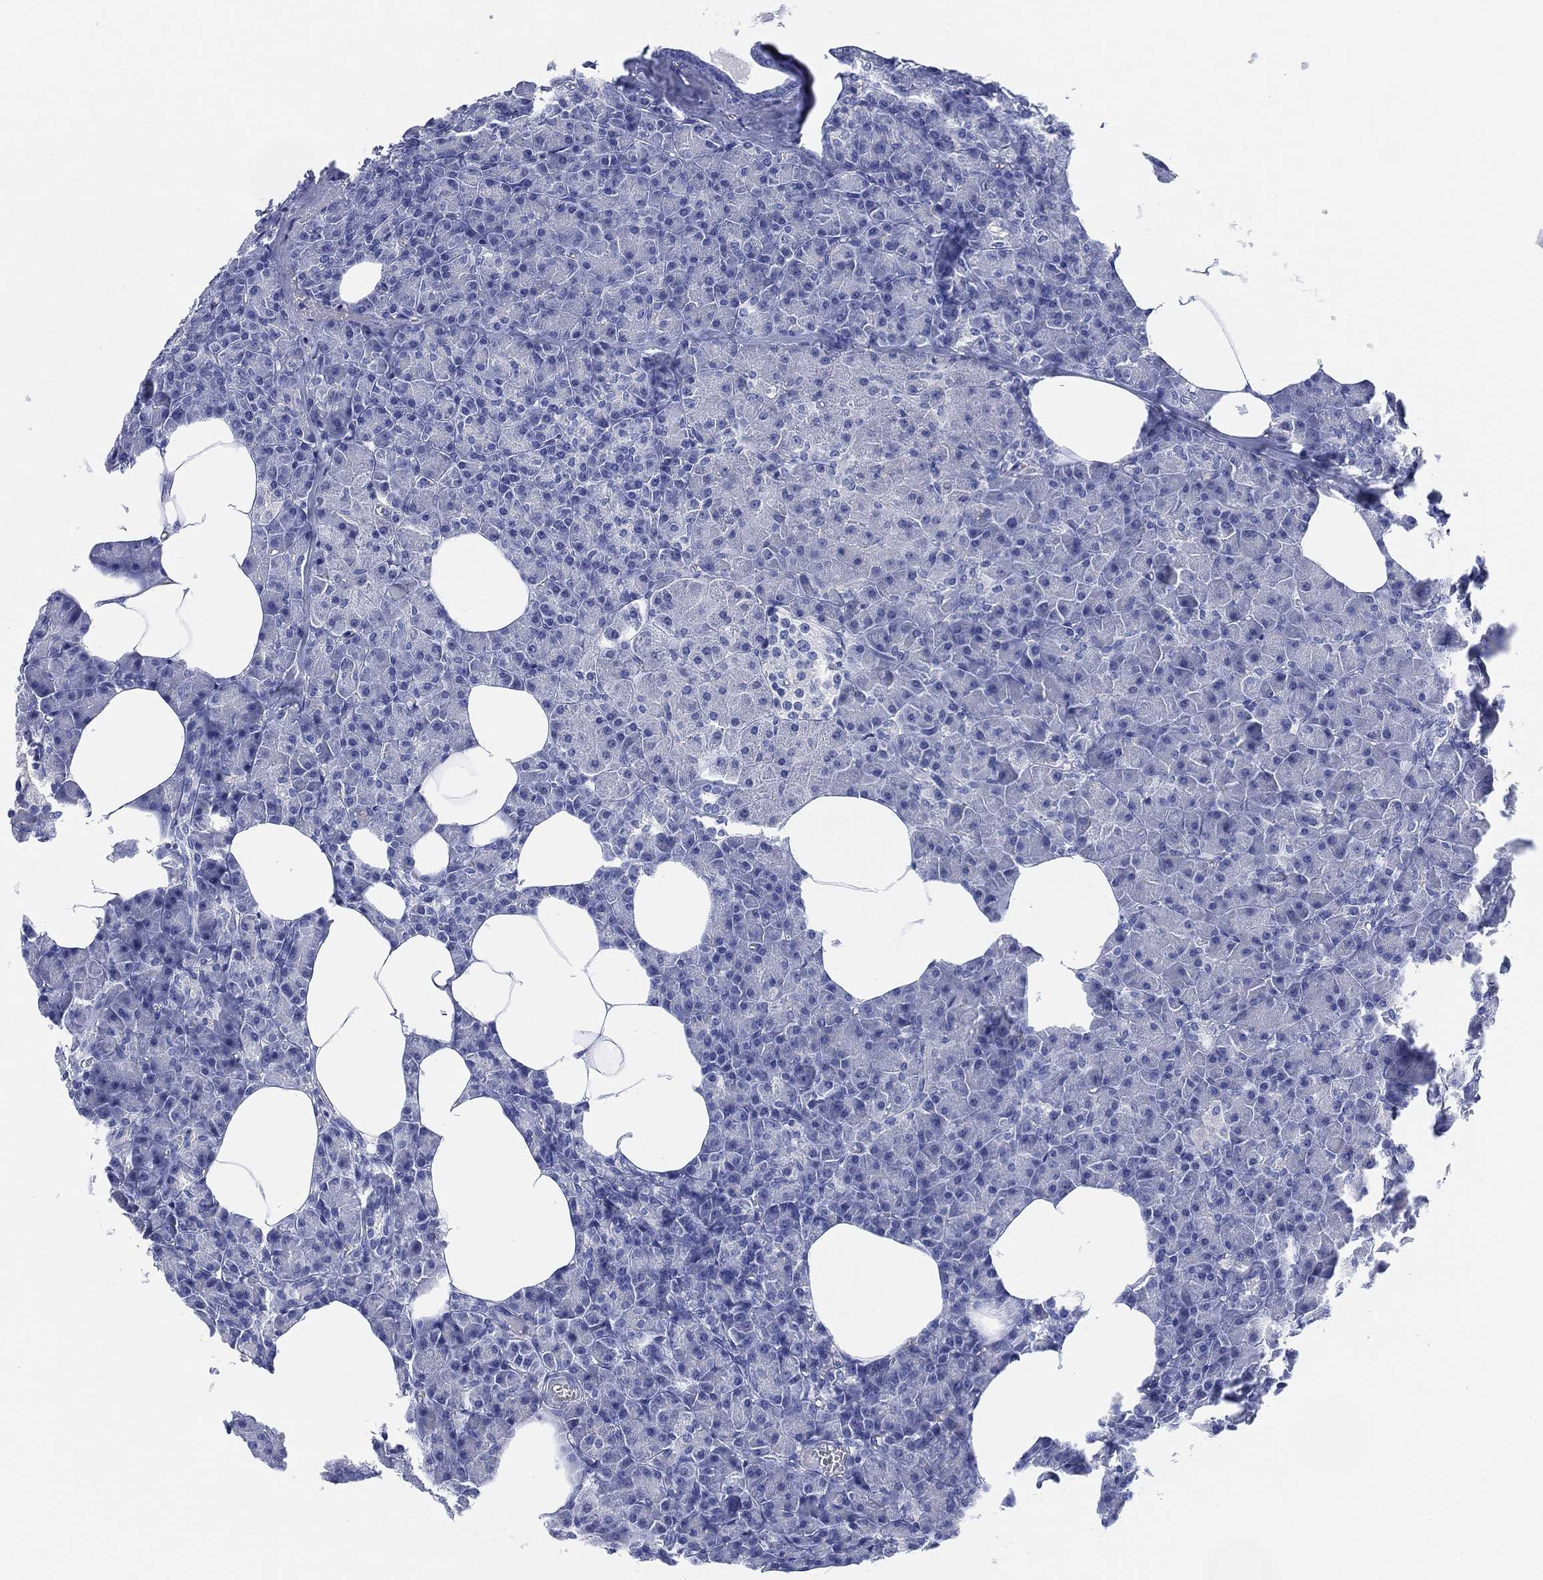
{"staining": {"intensity": "negative", "quantity": "none", "location": "none"}, "tissue": "pancreas", "cell_type": "Exocrine glandular cells", "image_type": "normal", "snomed": [{"axis": "morphology", "description": "Normal tissue, NOS"}, {"axis": "topography", "description": "Pancreas"}], "caption": "This is an immunohistochemistry micrograph of benign pancreas. There is no positivity in exocrine glandular cells.", "gene": "SLC9C2", "patient": {"sex": "female", "age": 45}}